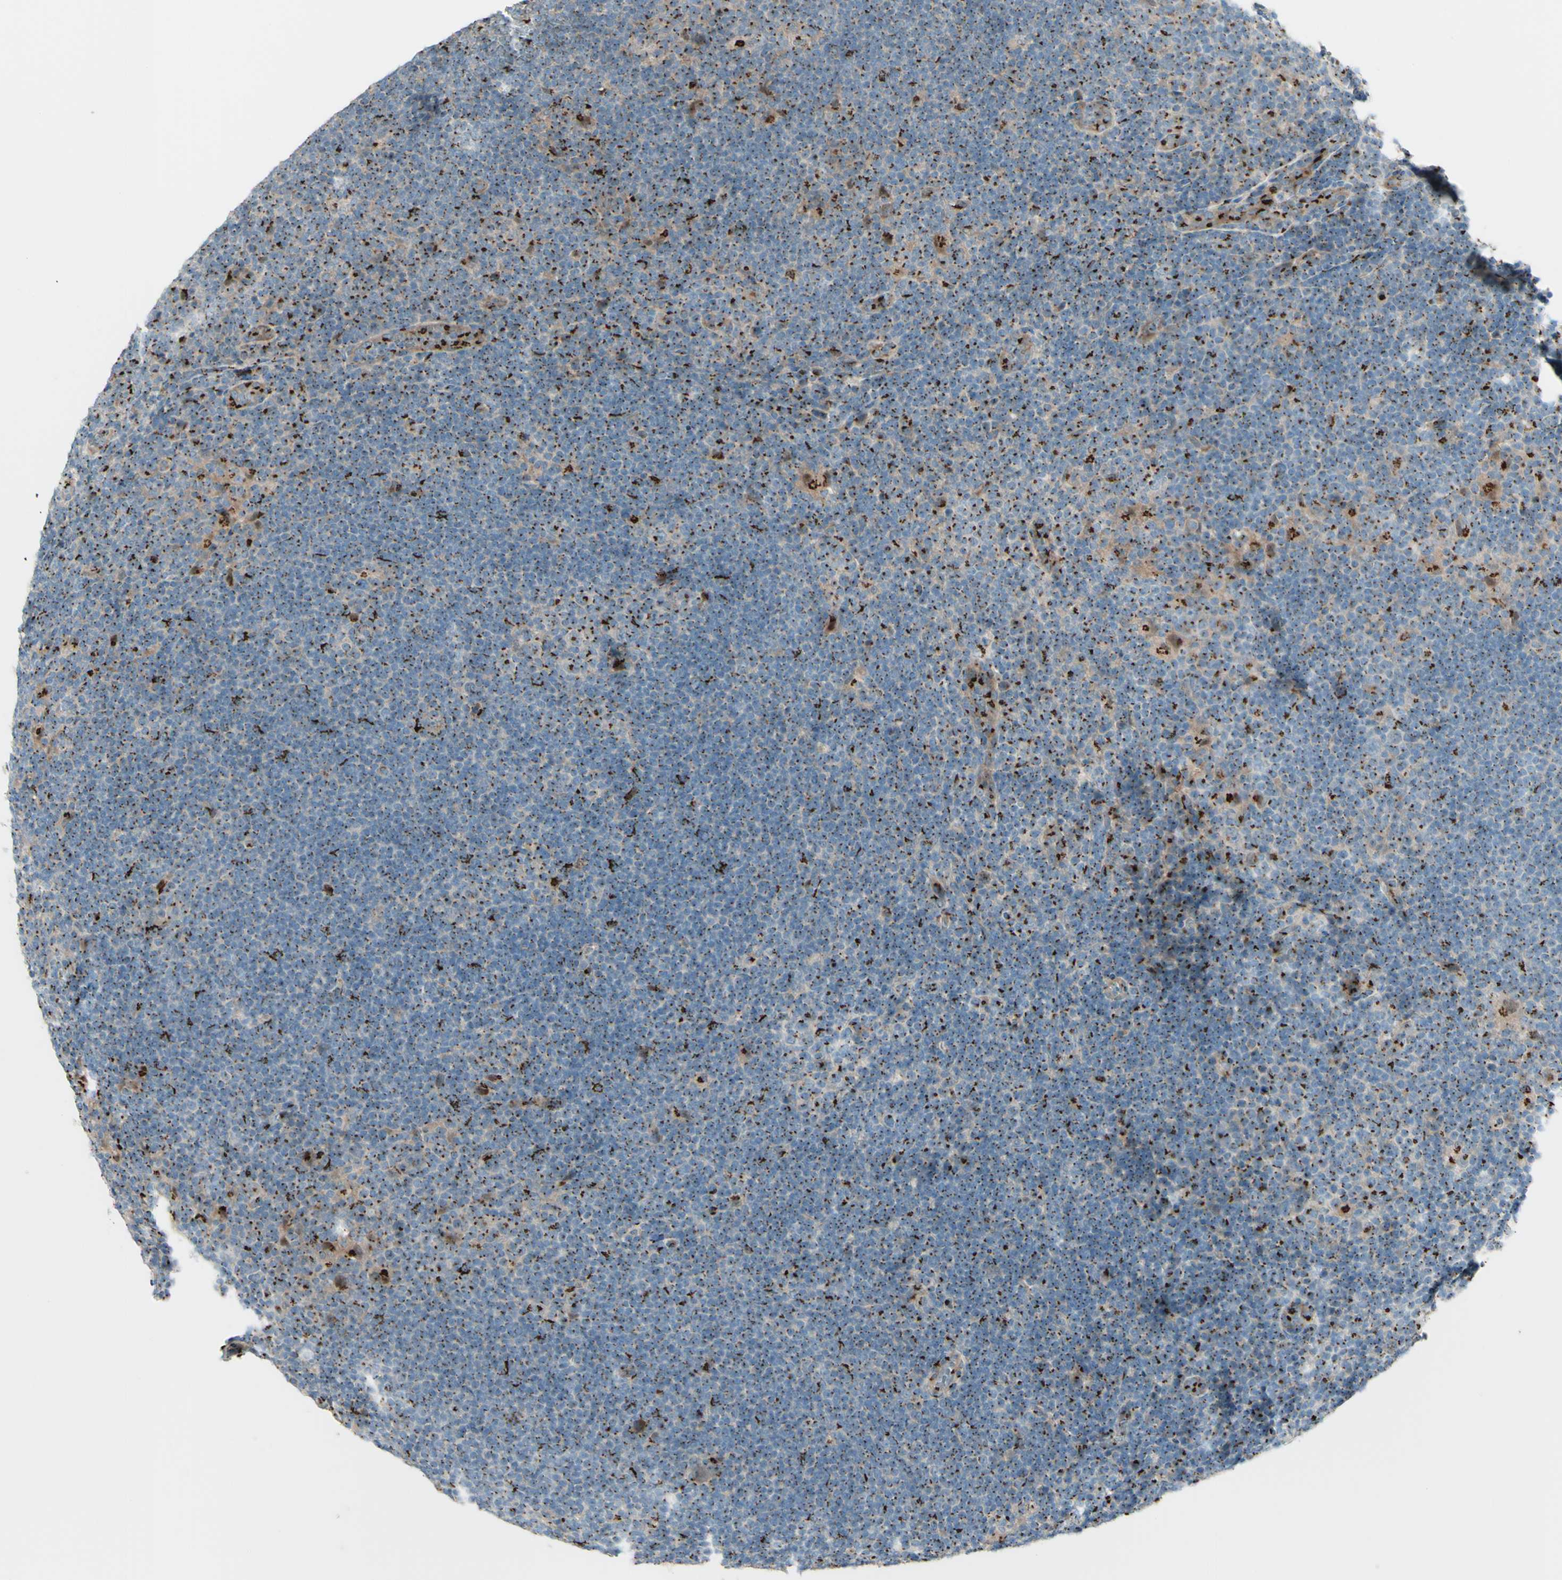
{"staining": {"intensity": "moderate", "quantity": ">75%", "location": "cytoplasmic/membranous"}, "tissue": "lymphoma", "cell_type": "Tumor cells", "image_type": "cancer", "snomed": [{"axis": "morphology", "description": "Hodgkin's disease, NOS"}, {"axis": "topography", "description": "Lymph node"}], "caption": "Tumor cells show medium levels of moderate cytoplasmic/membranous staining in approximately >75% of cells in Hodgkin's disease. (brown staining indicates protein expression, while blue staining denotes nuclei).", "gene": "BPNT2", "patient": {"sex": "female", "age": 57}}